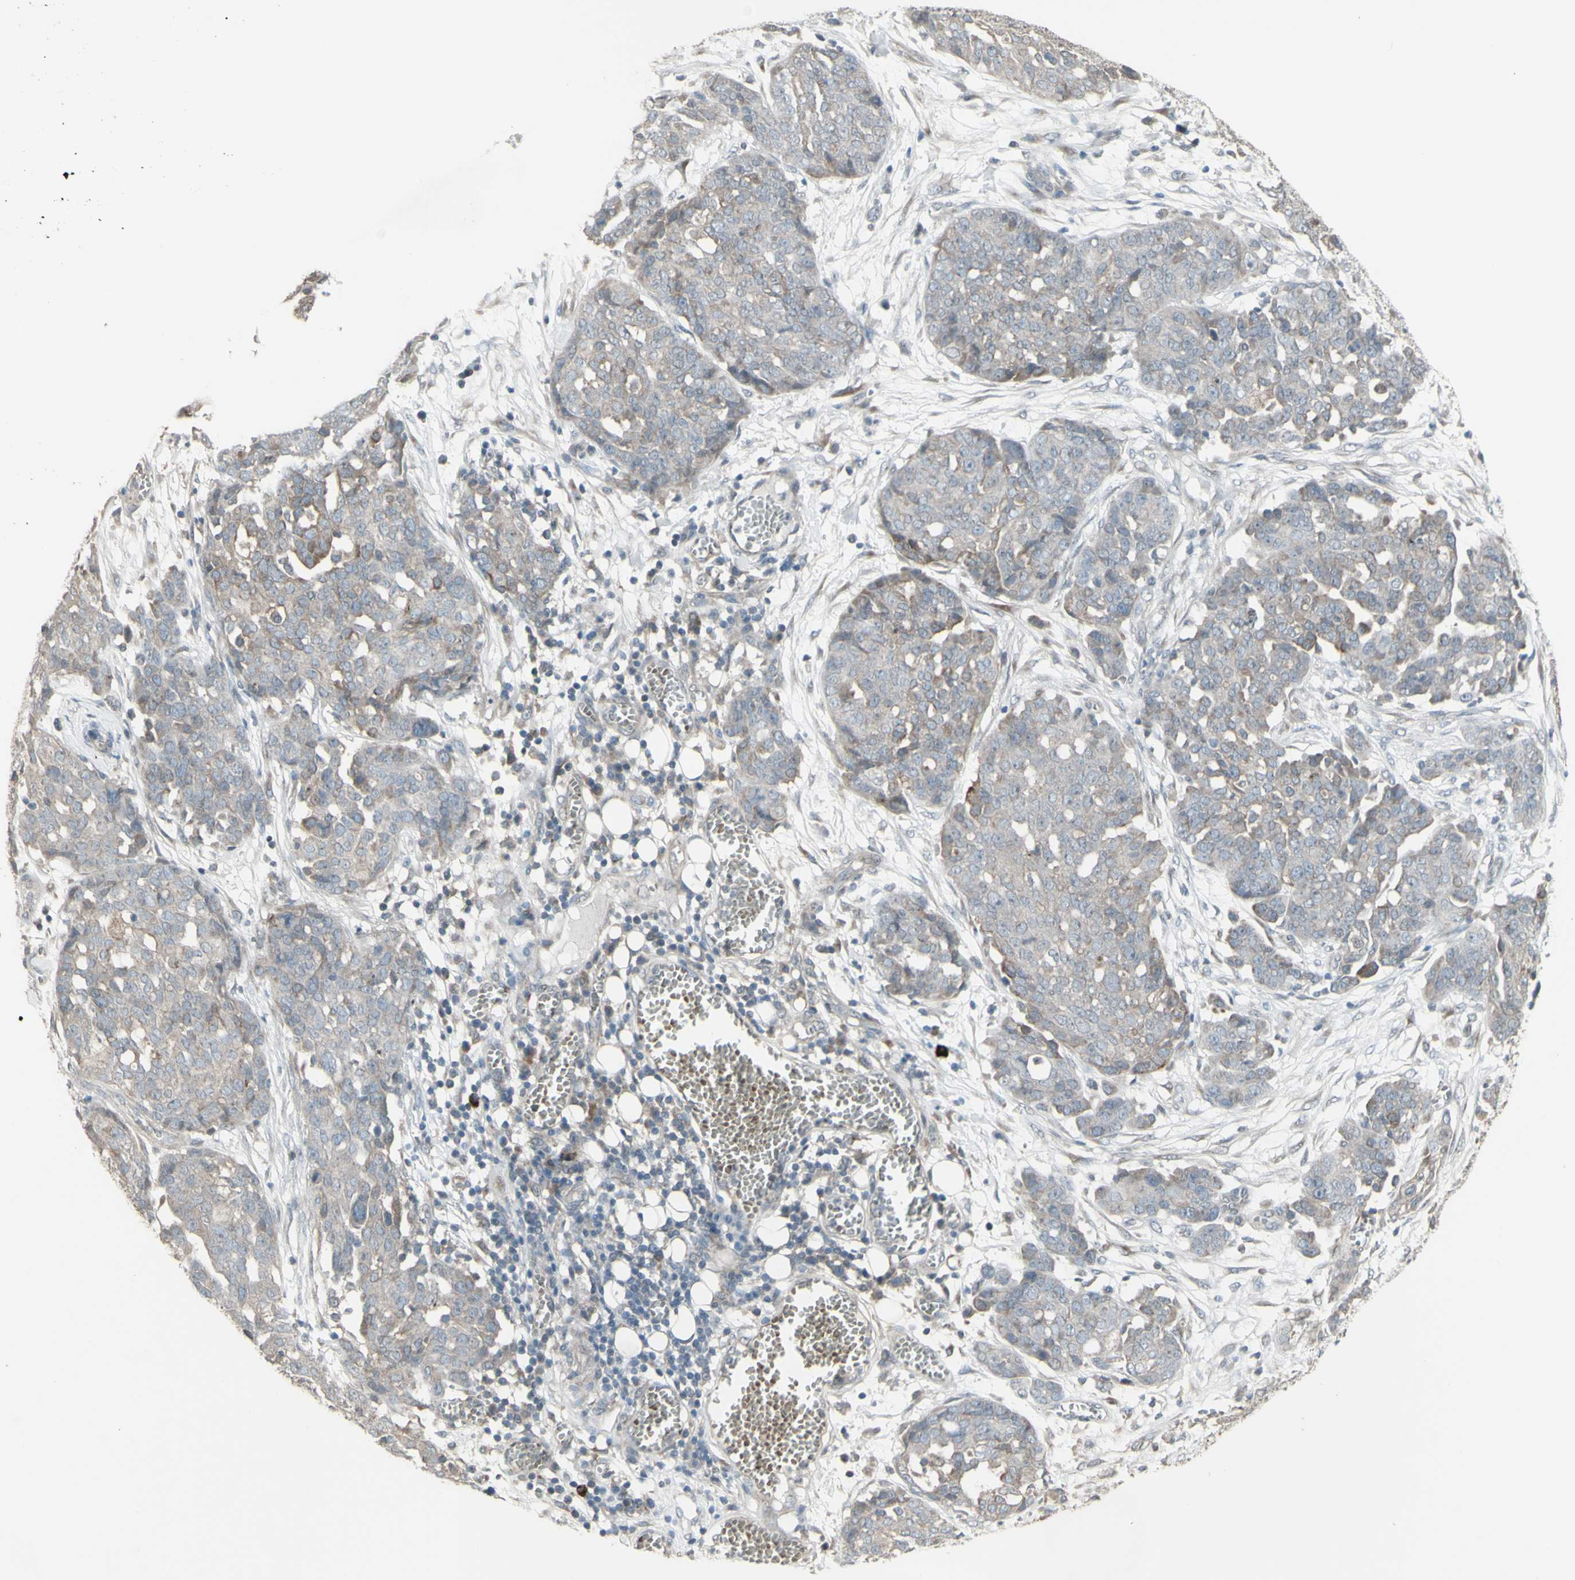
{"staining": {"intensity": "weak", "quantity": ">75%", "location": "cytoplasmic/membranous"}, "tissue": "ovarian cancer", "cell_type": "Tumor cells", "image_type": "cancer", "snomed": [{"axis": "morphology", "description": "Cystadenocarcinoma, serous, NOS"}, {"axis": "topography", "description": "Soft tissue"}, {"axis": "topography", "description": "Ovary"}], "caption": "The image displays staining of ovarian cancer, revealing weak cytoplasmic/membranous protein expression (brown color) within tumor cells.", "gene": "GRAMD1B", "patient": {"sex": "female", "age": 57}}